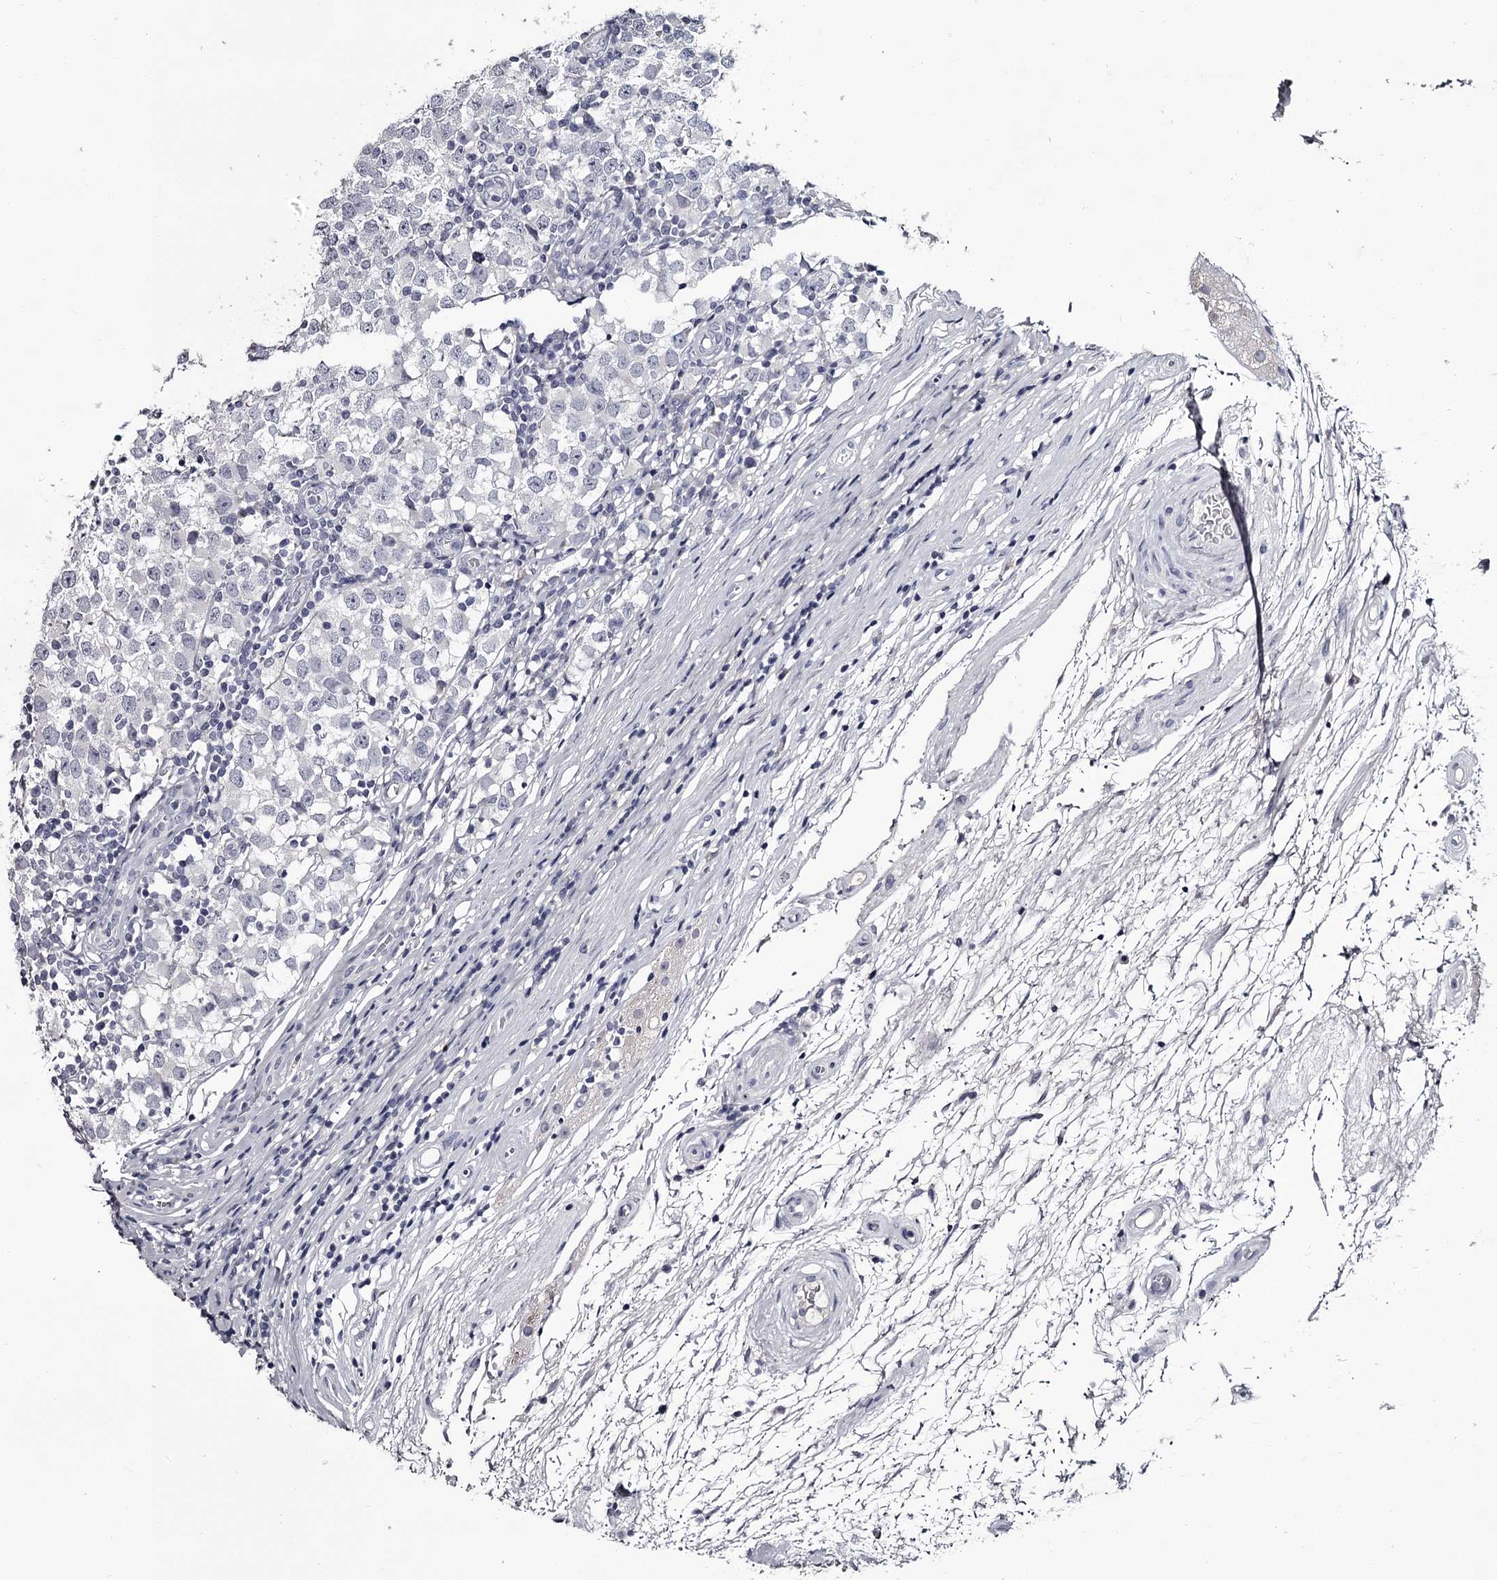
{"staining": {"intensity": "negative", "quantity": "none", "location": "none"}, "tissue": "testis cancer", "cell_type": "Tumor cells", "image_type": "cancer", "snomed": [{"axis": "morphology", "description": "Seminoma, NOS"}, {"axis": "topography", "description": "Testis"}], "caption": "An immunohistochemistry photomicrograph of testis cancer (seminoma) is shown. There is no staining in tumor cells of testis cancer (seminoma).", "gene": "DAO", "patient": {"sex": "male", "age": 65}}